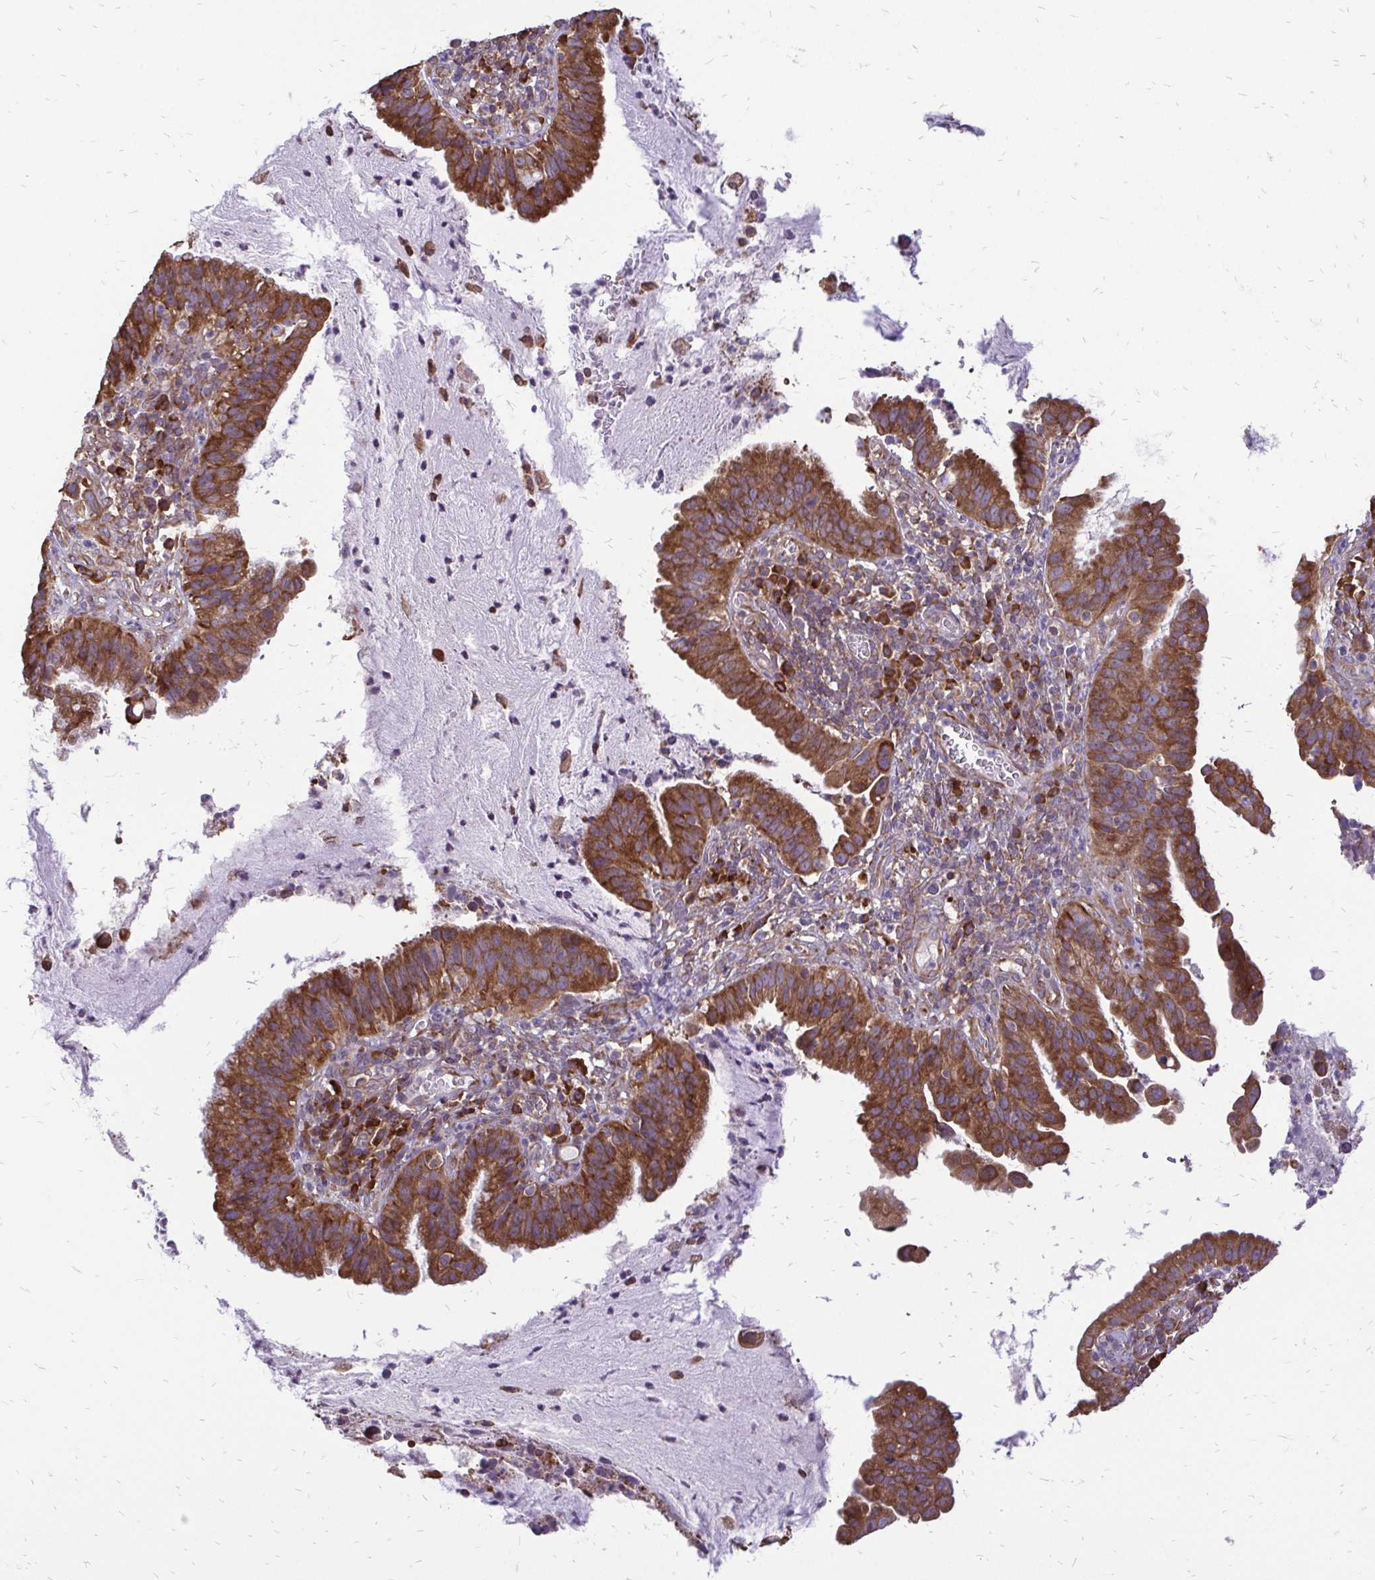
{"staining": {"intensity": "strong", "quantity": ">75%", "location": "cytoplasmic/membranous"}, "tissue": "cervical cancer", "cell_type": "Tumor cells", "image_type": "cancer", "snomed": [{"axis": "morphology", "description": "Adenocarcinoma, NOS"}, {"axis": "topography", "description": "Cervix"}], "caption": "DAB immunohistochemical staining of human cervical cancer (adenocarcinoma) reveals strong cytoplasmic/membranous protein positivity in about >75% of tumor cells.", "gene": "RPS3", "patient": {"sex": "female", "age": 34}}